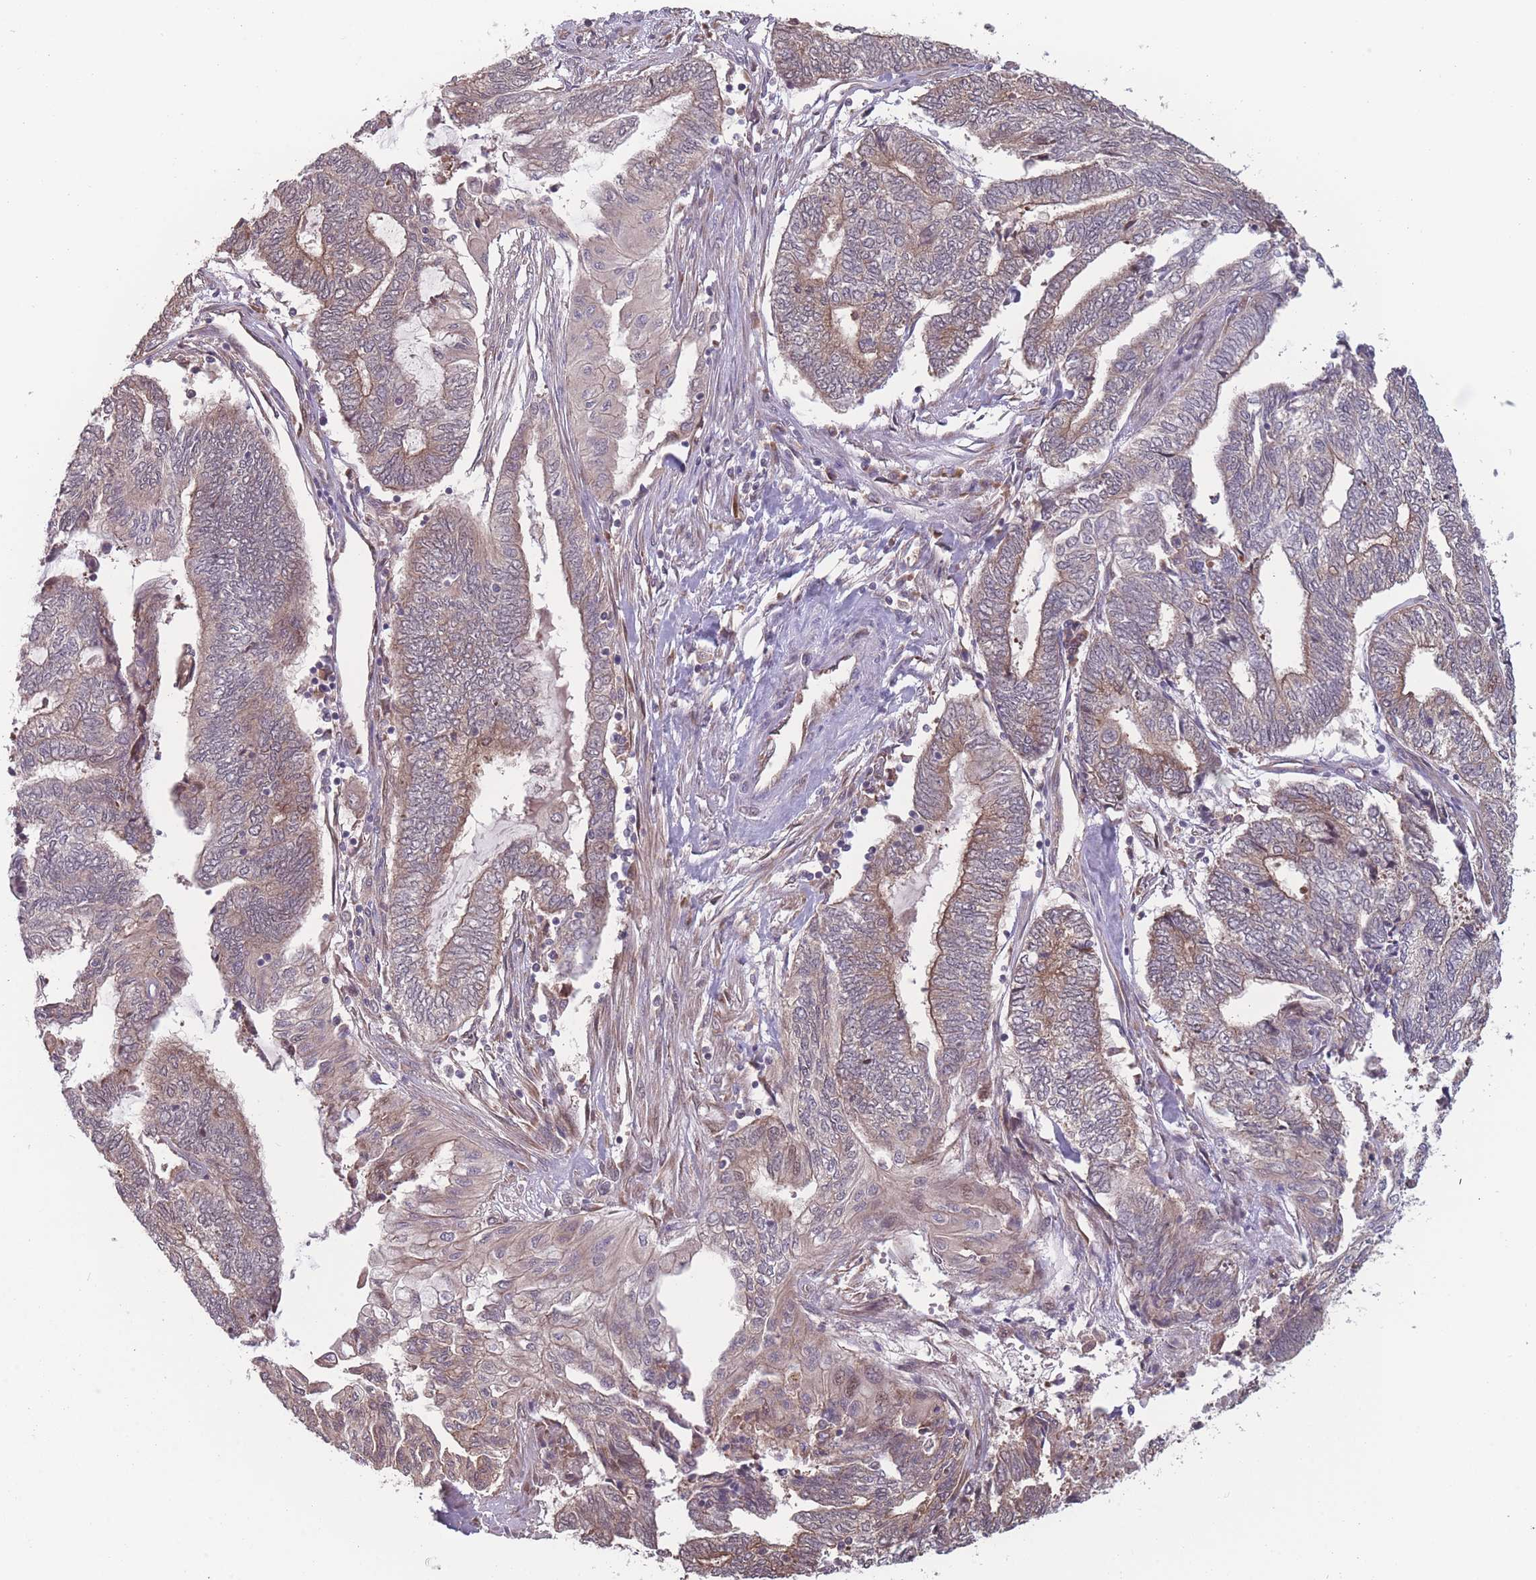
{"staining": {"intensity": "weak", "quantity": "25%-75%", "location": "cytoplasmic/membranous"}, "tissue": "endometrial cancer", "cell_type": "Tumor cells", "image_type": "cancer", "snomed": [{"axis": "morphology", "description": "Adenocarcinoma, NOS"}, {"axis": "topography", "description": "Uterus"}, {"axis": "topography", "description": "Endometrium"}], "caption": "Tumor cells exhibit low levels of weak cytoplasmic/membranous staining in about 25%-75% of cells in human endometrial cancer (adenocarcinoma).", "gene": "RPS18", "patient": {"sex": "female", "age": 70}}